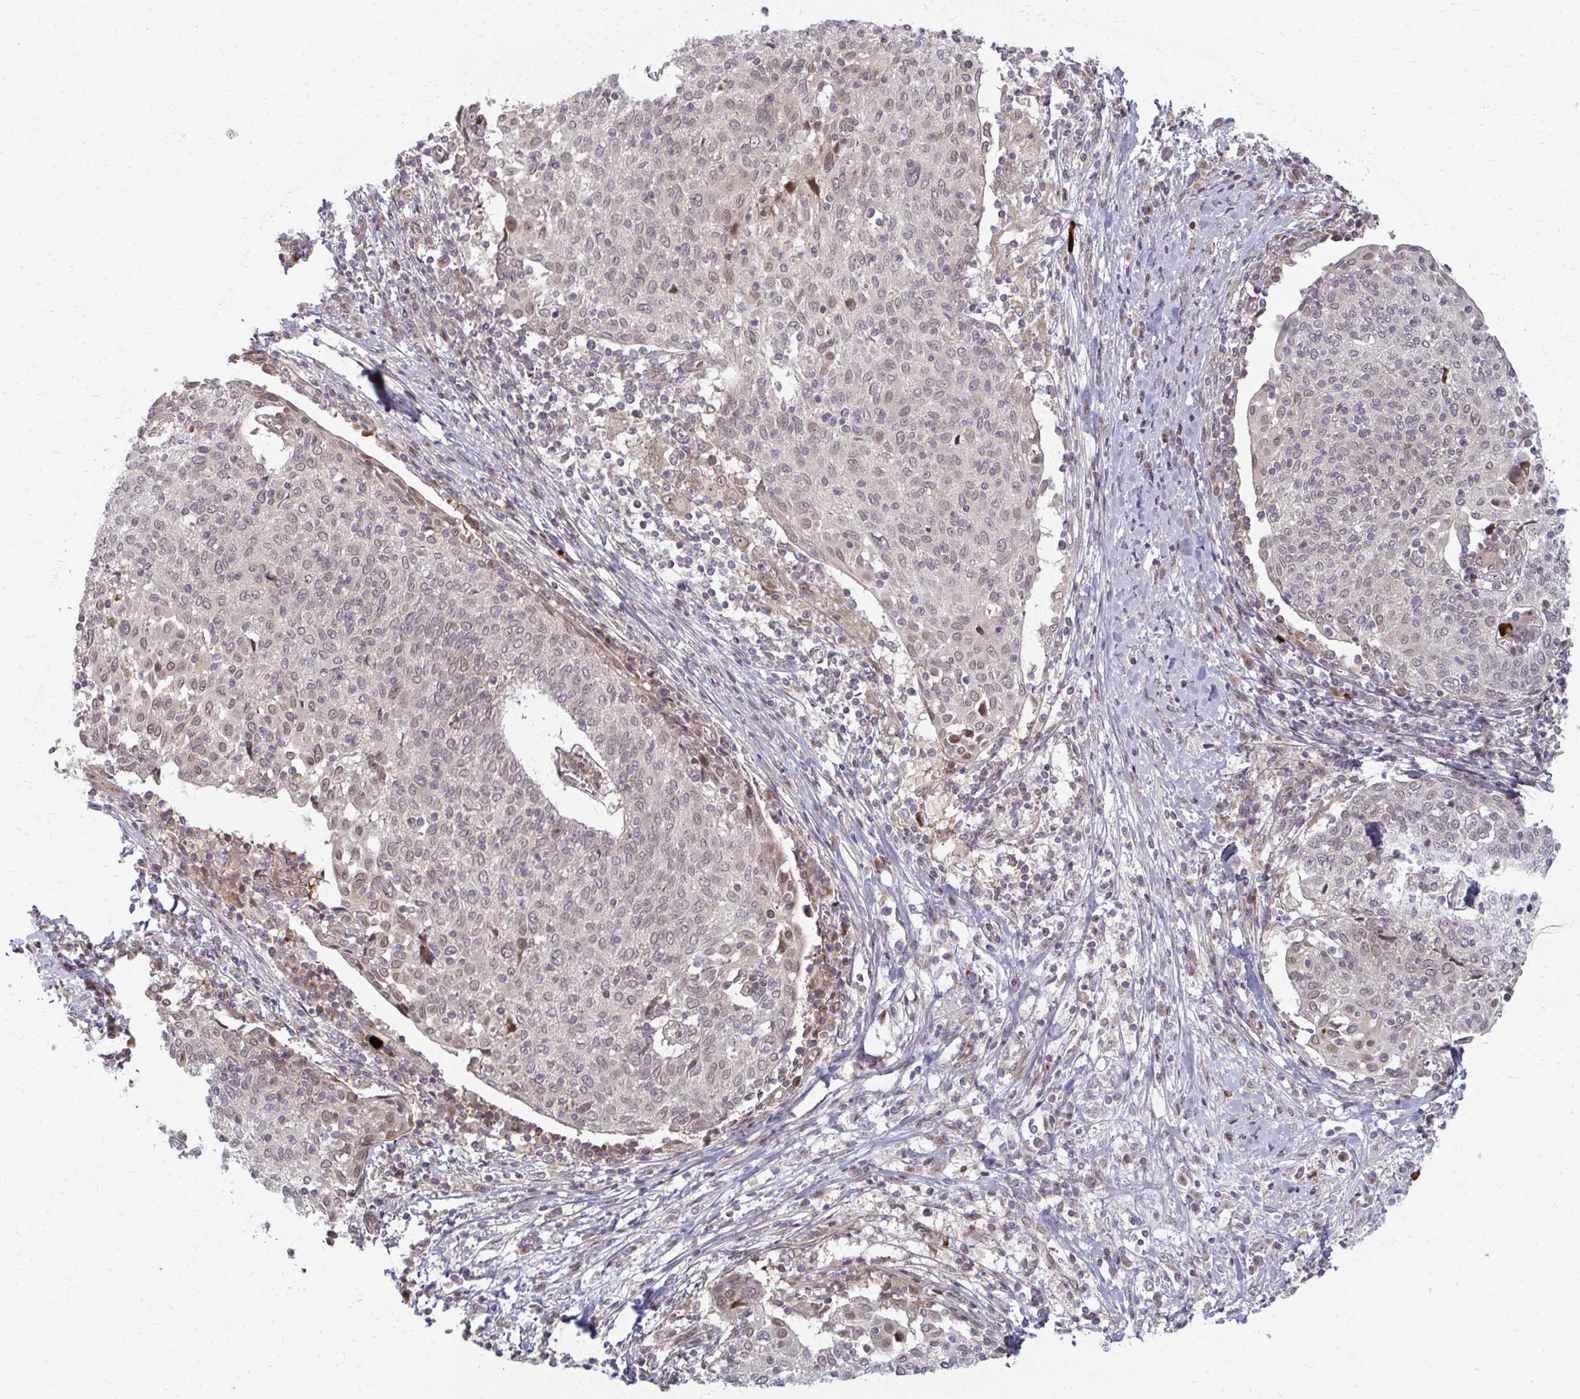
{"staining": {"intensity": "negative", "quantity": "none", "location": "none"}, "tissue": "cervical cancer", "cell_type": "Tumor cells", "image_type": "cancer", "snomed": [{"axis": "morphology", "description": "Squamous cell carcinoma, NOS"}, {"axis": "topography", "description": "Cervix"}], "caption": "Protein analysis of cervical squamous cell carcinoma exhibits no significant positivity in tumor cells.", "gene": "ZNF285", "patient": {"sex": "female", "age": 52}}